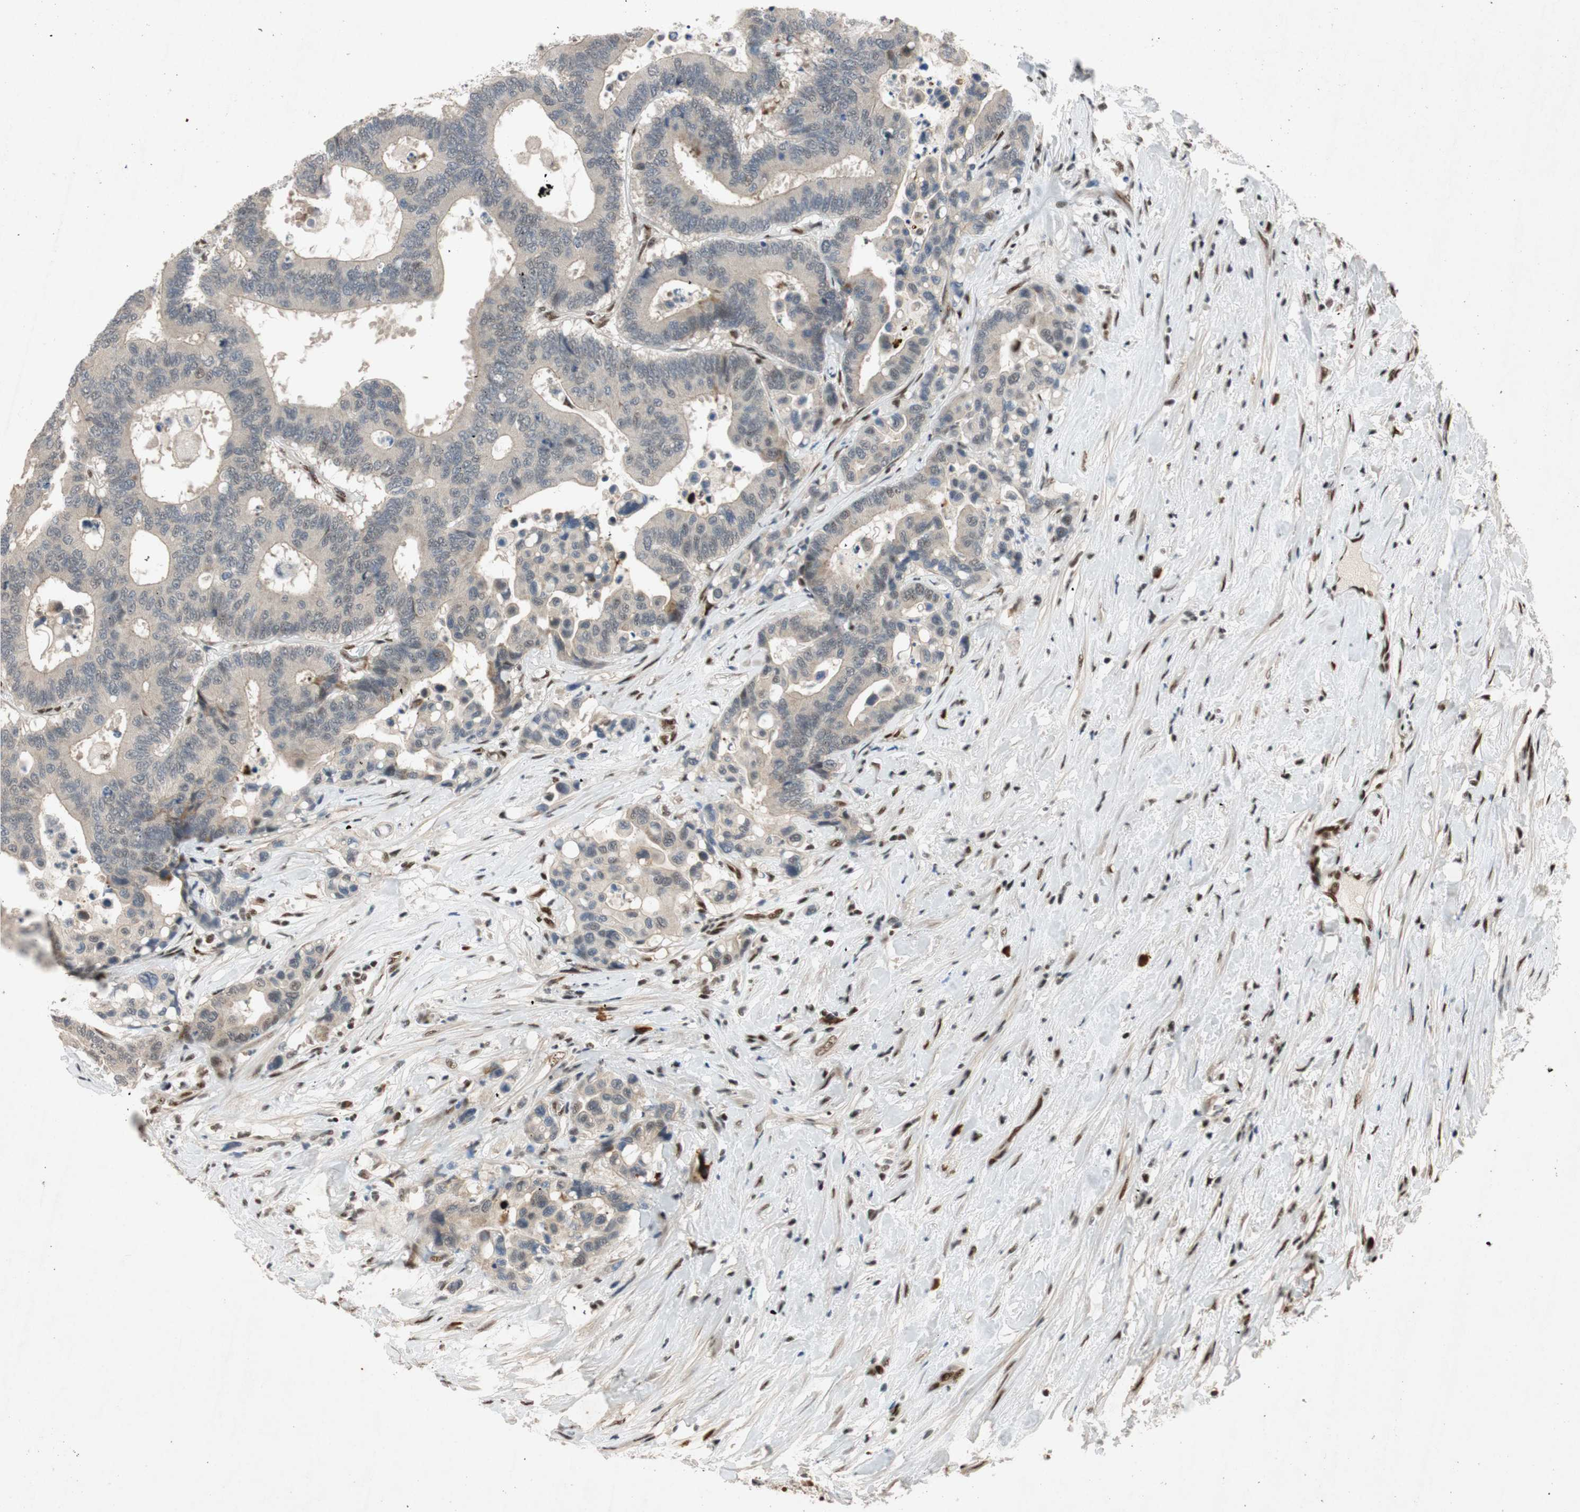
{"staining": {"intensity": "negative", "quantity": "none", "location": "none"}, "tissue": "colorectal cancer", "cell_type": "Tumor cells", "image_type": "cancer", "snomed": [{"axis": "morphology", "description": "Normal tissue, NOS"}, {"axis": "morphology", "description": "Adenocarcinoma, NOS"}, {"axis": "topography", "description": "Colon"}], "caption": "This is an immunohistochemistry (IHC) photomicrograph of colorectal adenocarcinoma. There is no expression in tumor cells.", "gene": "NCBP3", "patient": {"sex": "male", "age": 82}}